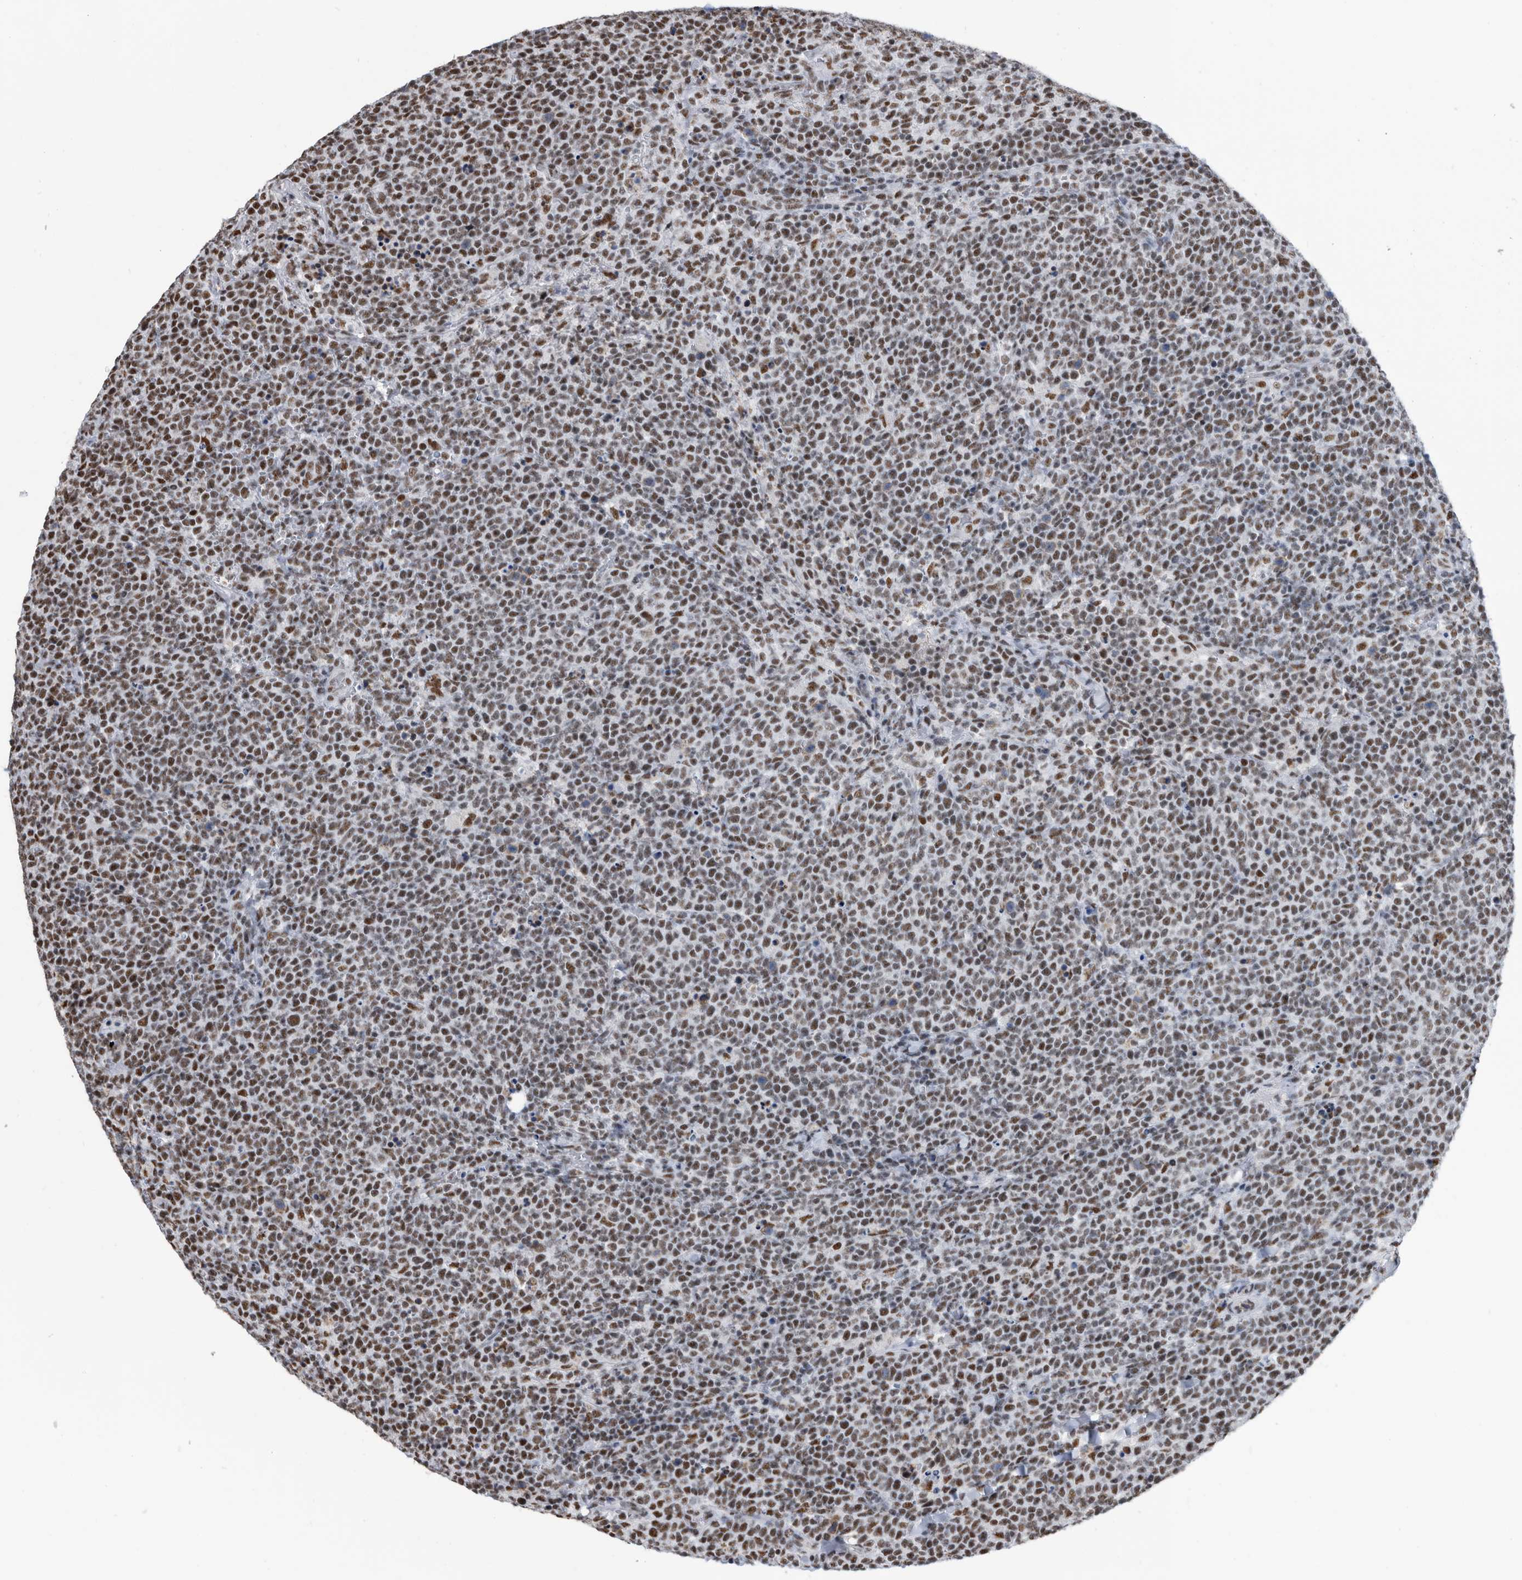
{"staining": {"intensity": "moderate", "quantity": ">75%", "location": "nuclear"}, "tissue": "lymphoma", "cell_type": "Tumor cells", "image_type": "cancer", "snomed": [{"axis": "morphology", "description": "Malignant lymphoma, non-Hodgkin's type, High grade"}, {"axis": "topography", "description": "Lymph node"}], "caption": "This image demonstrates high-grade malignant lymphoma, non-Hodgkin's type stained with immunohistochemistry (IHC) to label a protein in brown. The nuclear of tumor cells show moderate positivity for the protein. Nuclei are counter-stained blue.", "gene": "SF3A1", "patient": {"sex": "male", "age": 61}}